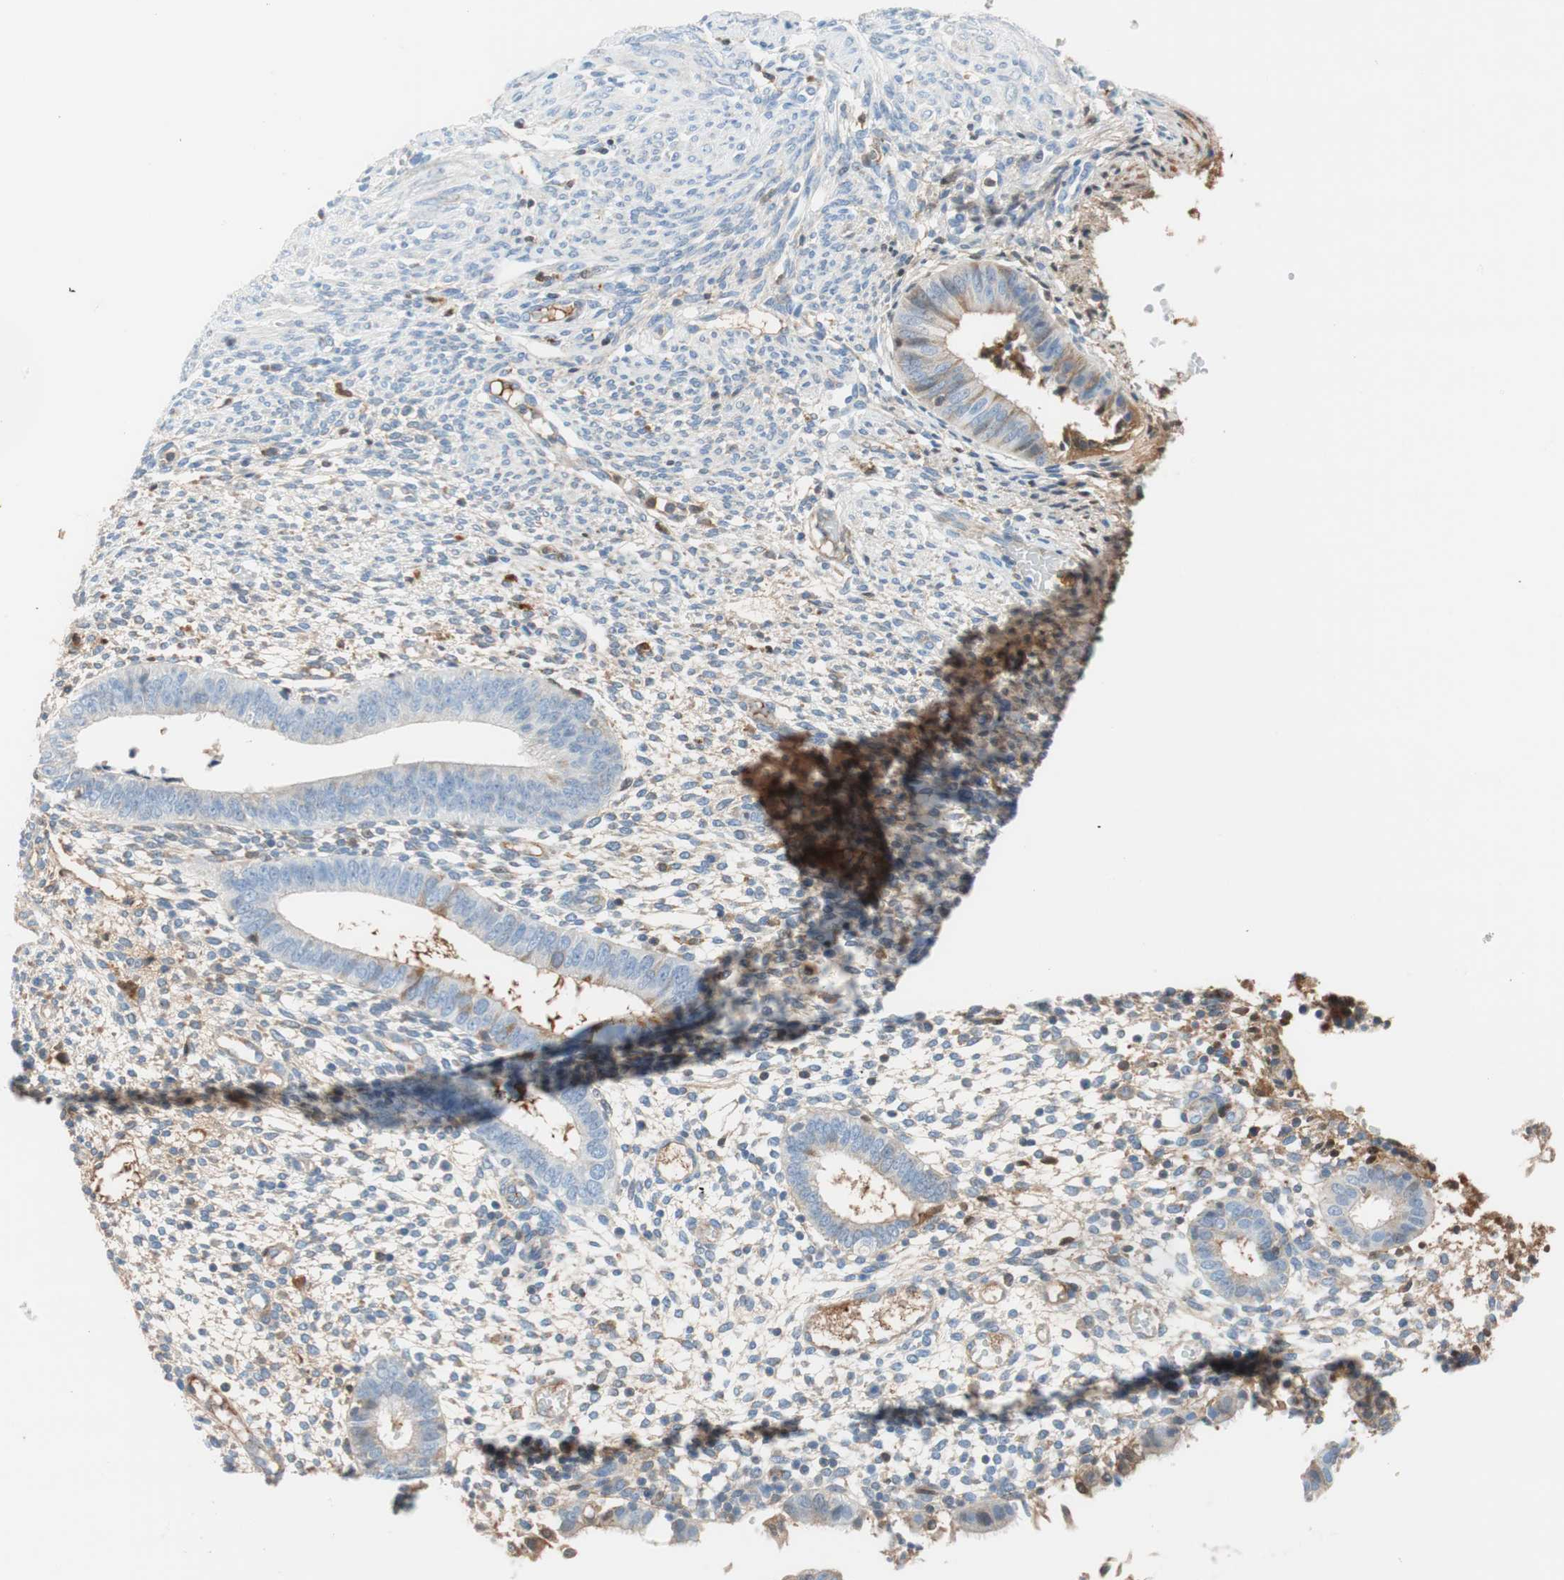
{"staining": {"intensity": "weak", "quantity": "25%-75%", "location": "cytoplasmic/membranous"}, "tissue": "endometrium", "cell_type": "Cells in endometrial stroma", "image_type": "normal", "snomed": [{"axis": "morphology", "description": "Normal tissue, NOS"}, {"axis": "topography", "description": "Endometrium"}], "caption": "DAB (3,3'-diaminobenzidine) immunohistochemical staining of unremarkable human endometrium displays weak cytoplasmic/membranous protein positivity in approximately 25%-75% of cells in endometrial stroma.", "gene": "RBP4", "patient": {"sex": "female", "age": 35}}